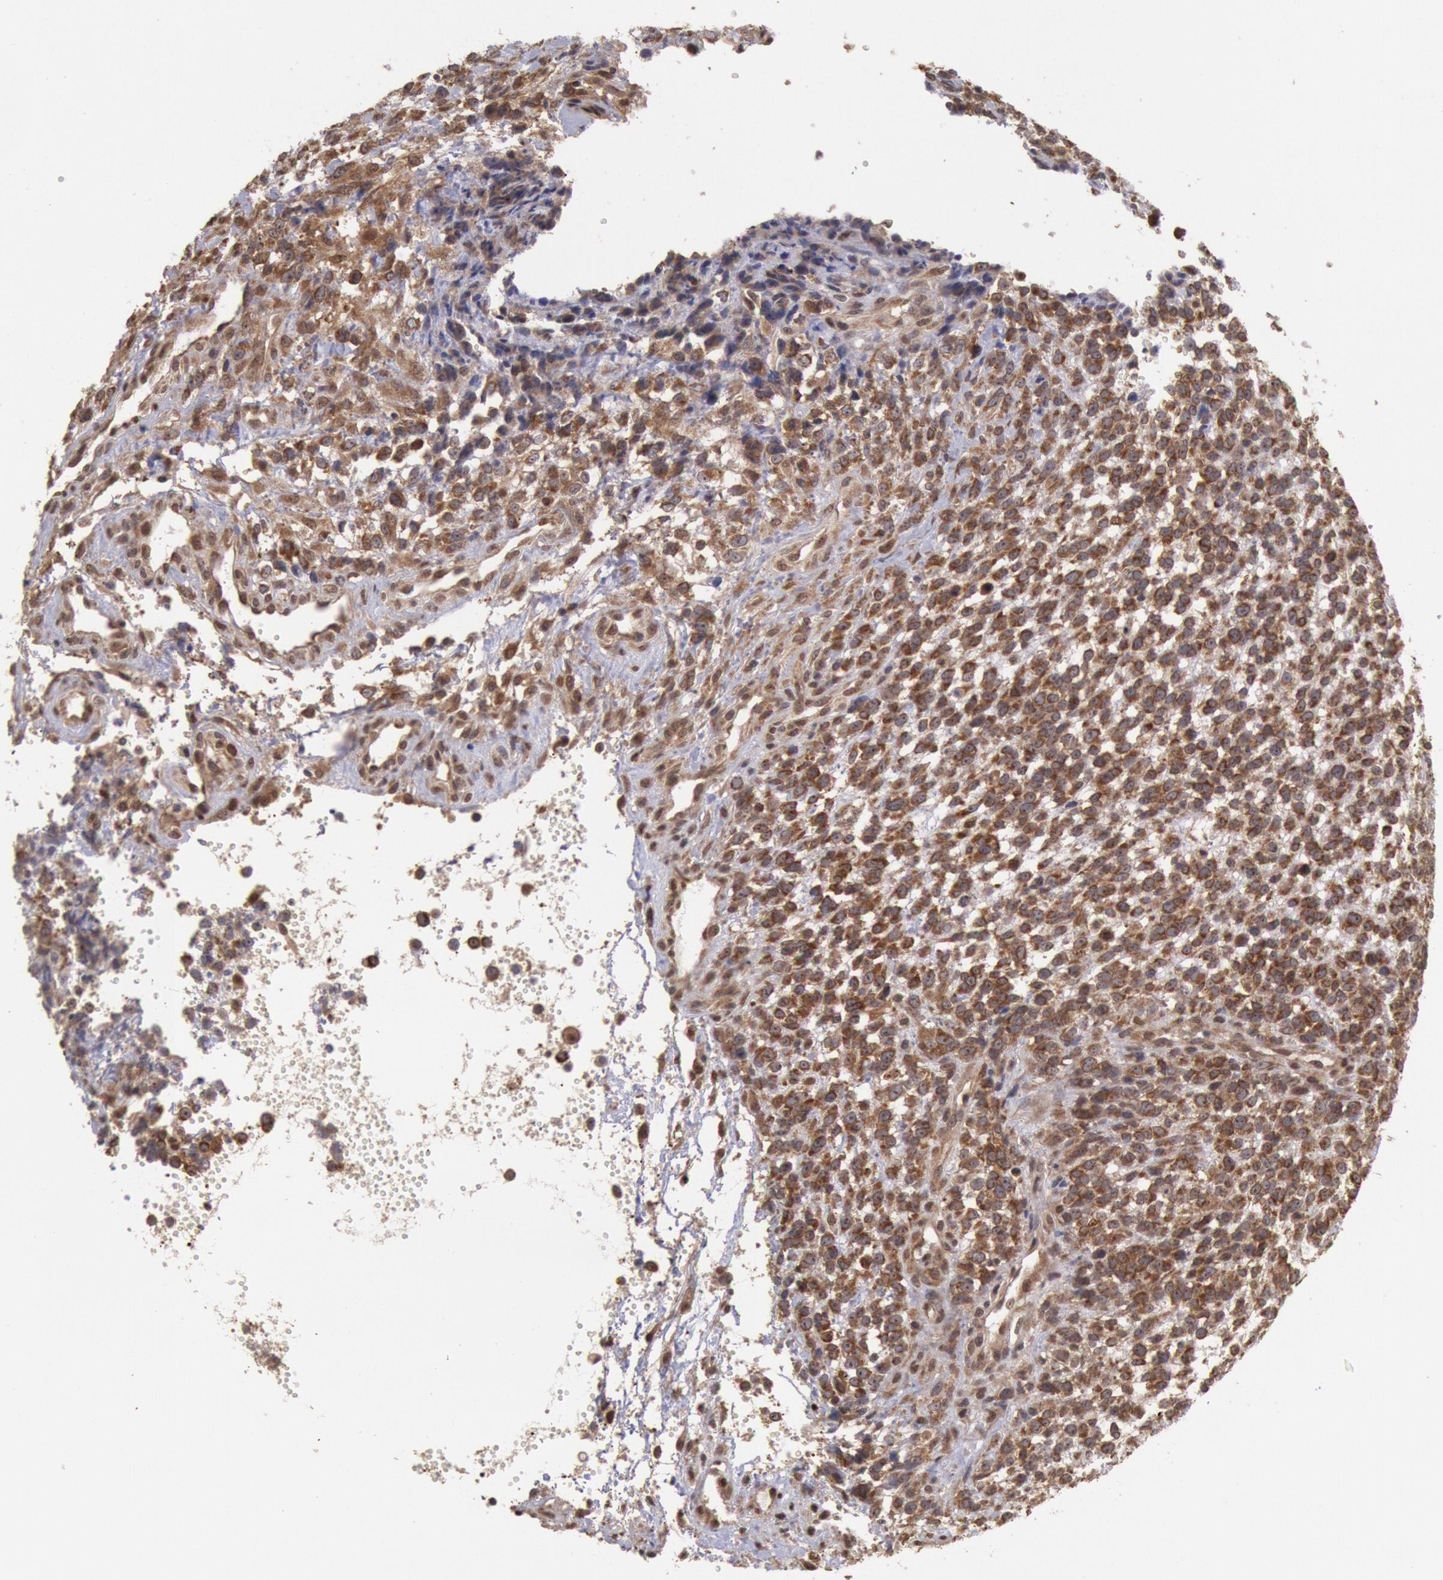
{"staining": {"intensity": "moderate", "quantity": ">75%", "location": "cytoplasmic/membranous,nuclear"}, "tissue": "glioma", "cell_type": "Tumor cells", "image_type": "cancer", "snomed": [{"axis": "morphology", "description": "Glioma, malignant, High grade"}, {"axis": "topography", "description": "Brain"}], "caption": "A photomicrograph showing moderate cytoplasmic/membranous and nuclear expression in approximately >75% of tumor cells in glioma, as visualized by brown immunohistochemical staining.", "gene": "STX17", "patient": {"sex": "male", "age": 66}}